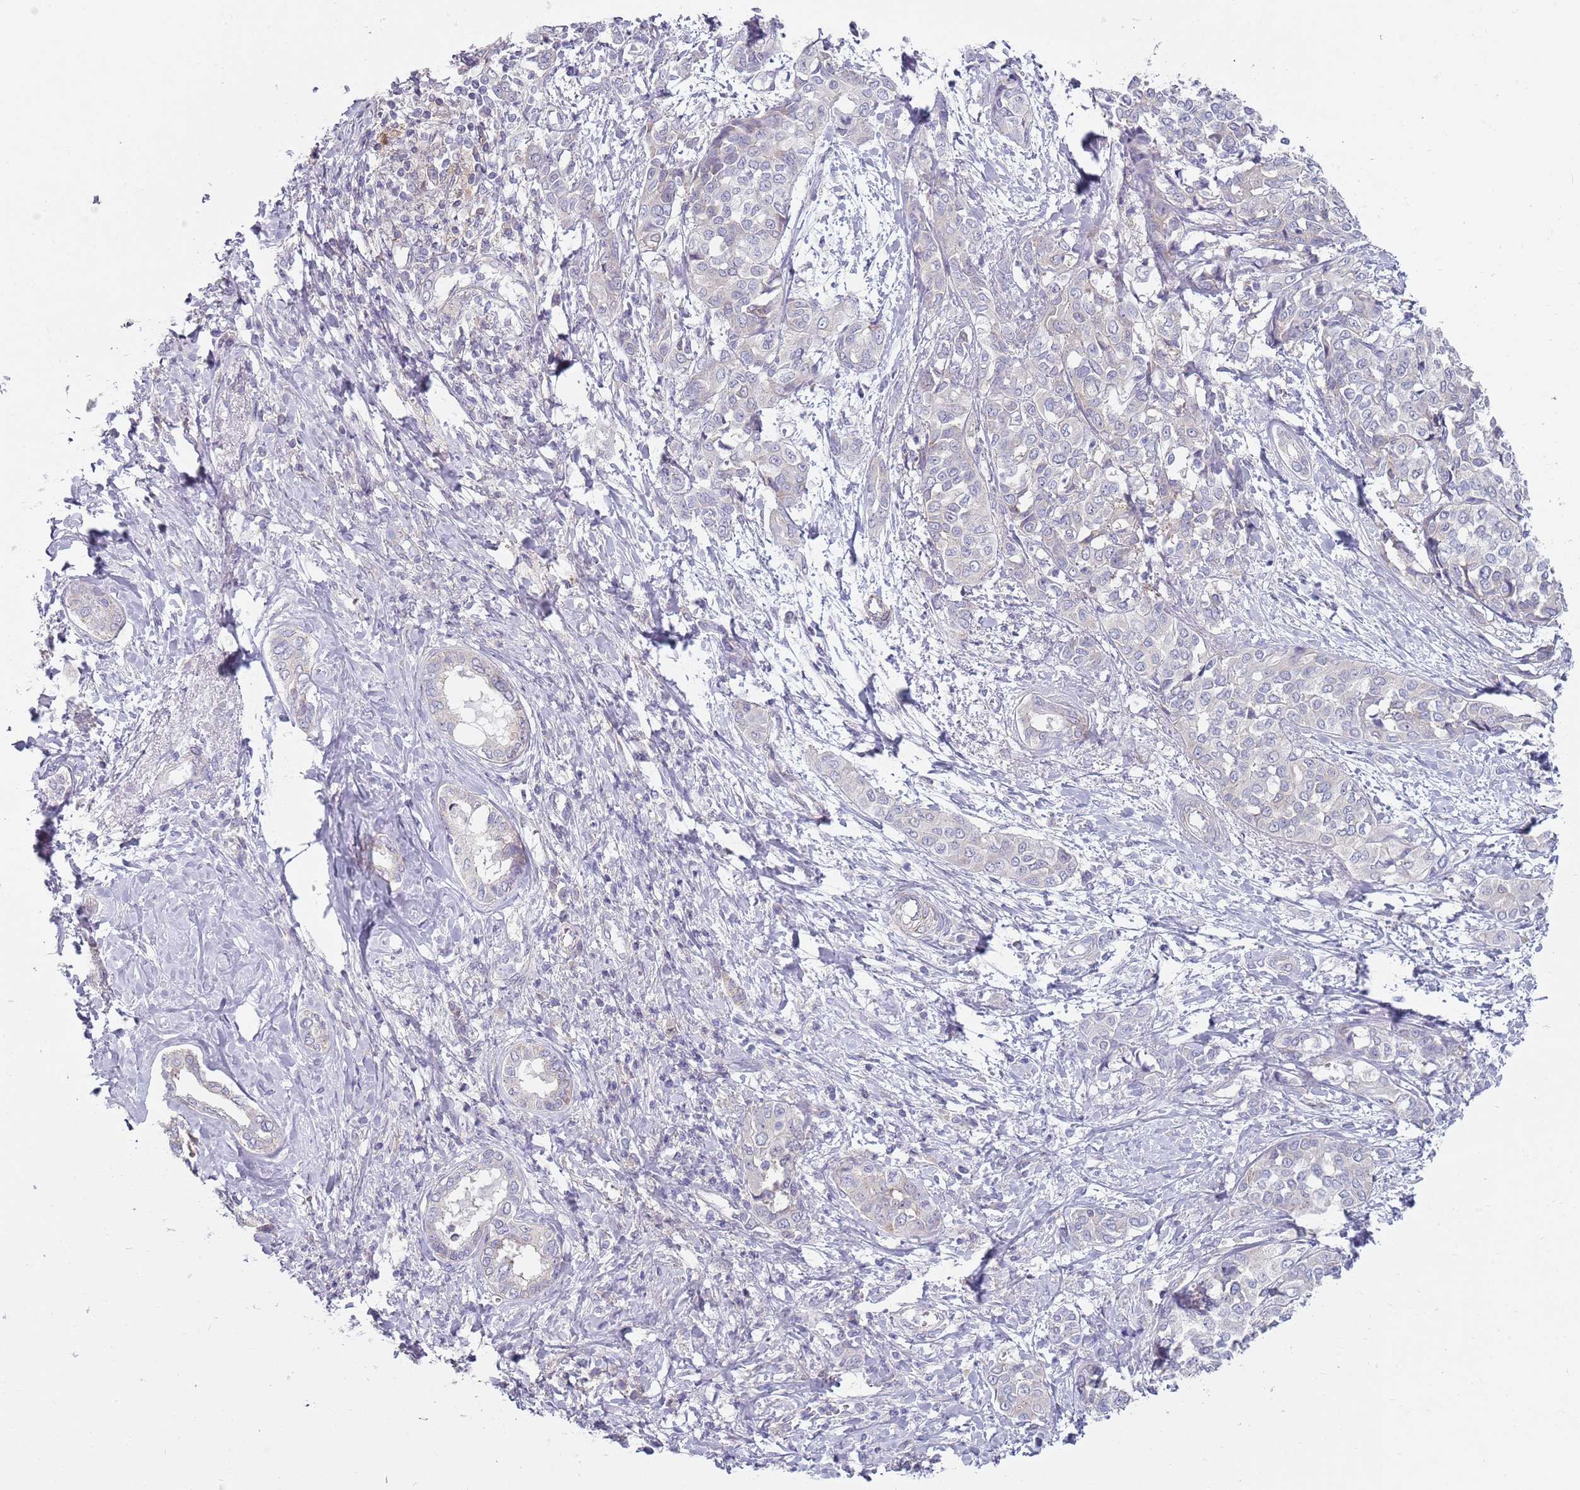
{"staining": {"intensity": "negative", "quantity": "none", "location": "none"}, "tissue": "liver cancer", "cell_type": "Tumor cells", "image_type": "cancer", "snomed": [{"axis": "morphology", "description": "Cholangiocarcinoma"}, {"axis": "topography", "description": "Liver"}], "caption": "A photomicrograph of liver cholangiocarcinoma stained for a protein displays no brown staining in tumor cells. (DAB (3,3'-diaminobenzidine) IHC with hematoxylin counter stain).", "gene": "SLC26A6", "patient": {"sex": "female", "age": 77}}